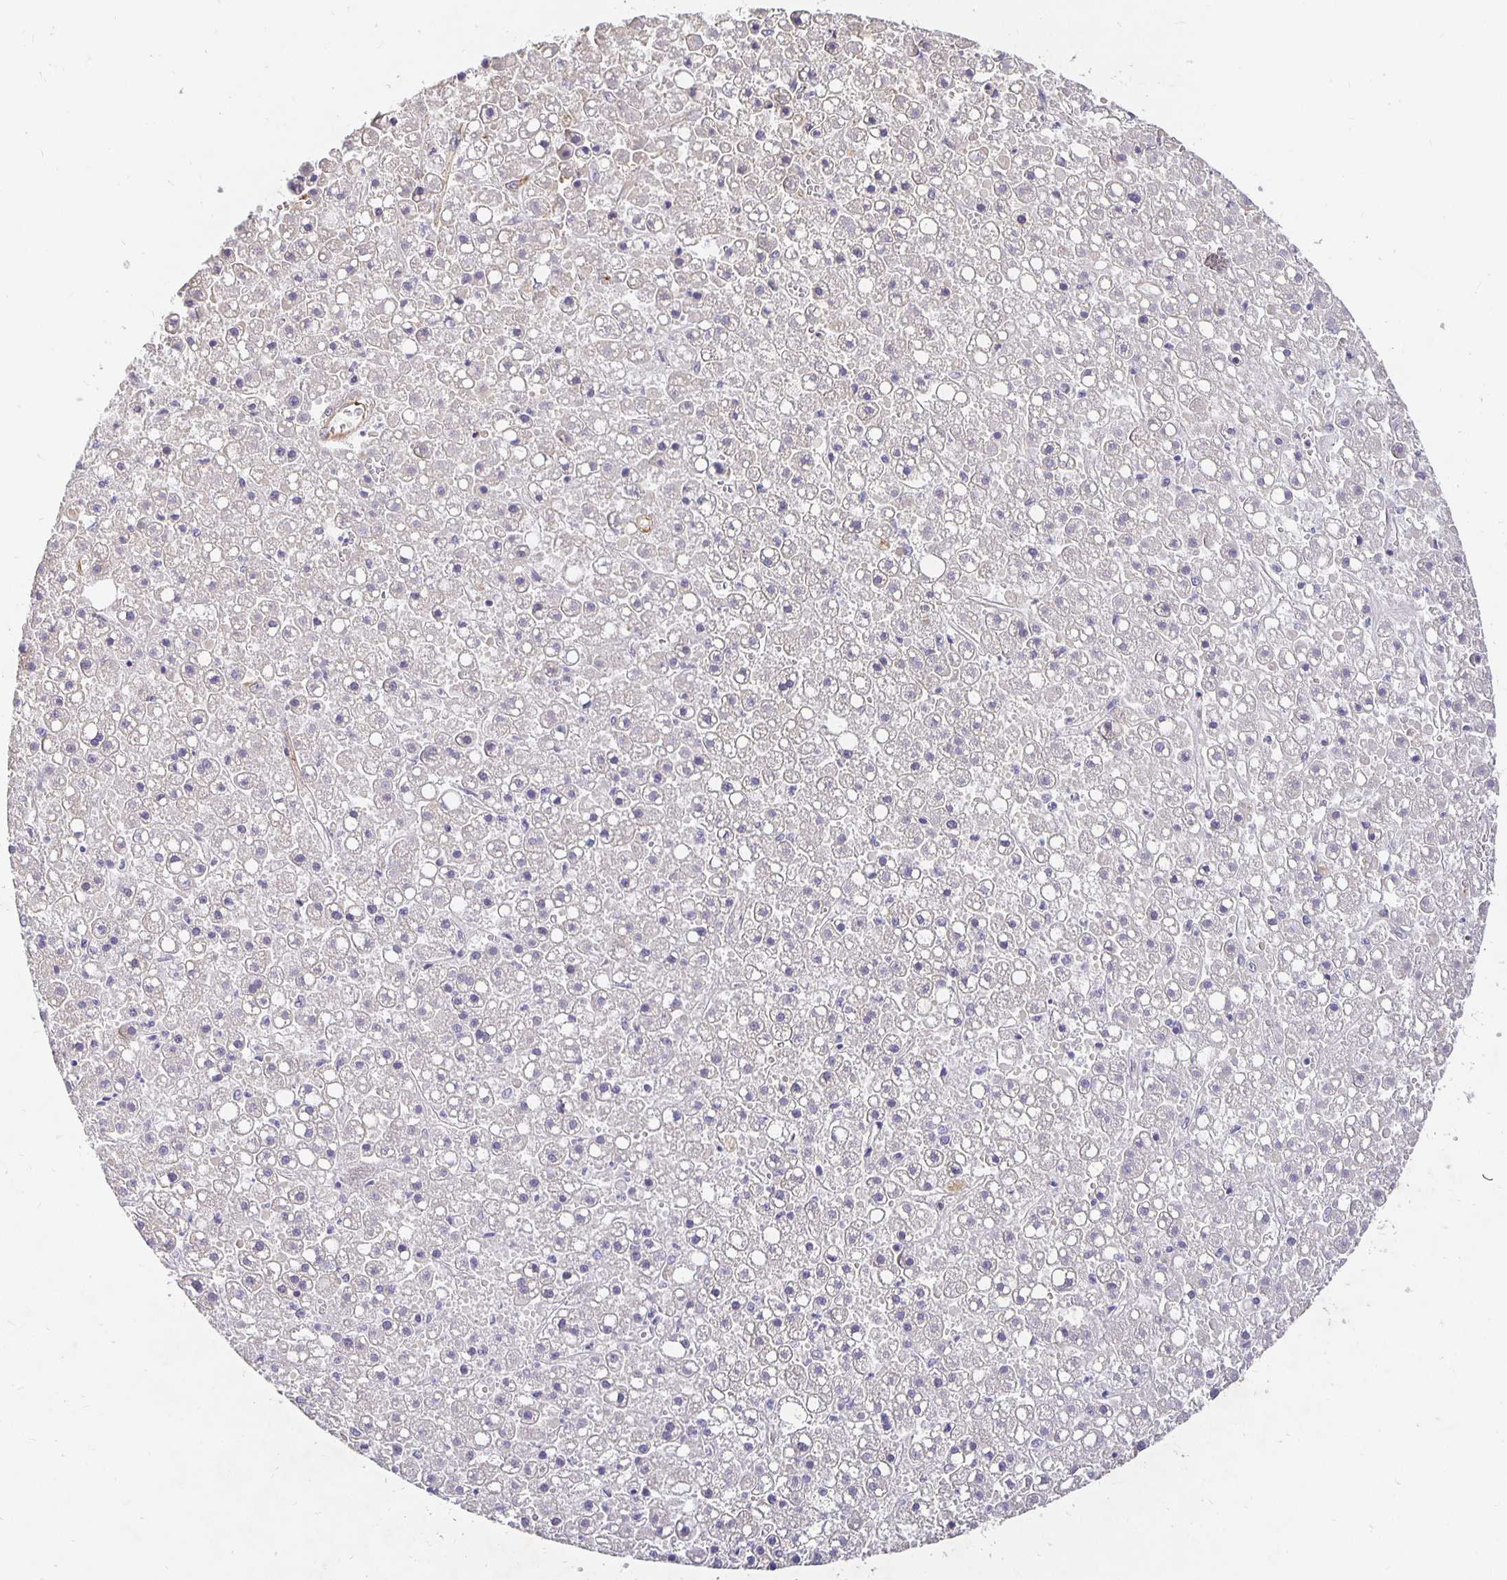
{"staining": {"intensity": "negative", "quantity": "none", "location": "none"}, "tissue": "liver cancer", "cell_type": "Tumor cells", "image_type": "cancer", "snomed": [{"axis": "morphology", "description": "Carcinoma, Hepatocellular, NOS"}, {"axis": "topography", "description": "Liver"}], "caption": "DAB immunohistochemical staining of hepatocellular carcinoma (liver) reveals no significant expression in tumor cells.", "gene": "PLOD1", "patient": {"sex": "male", "age": 67}}